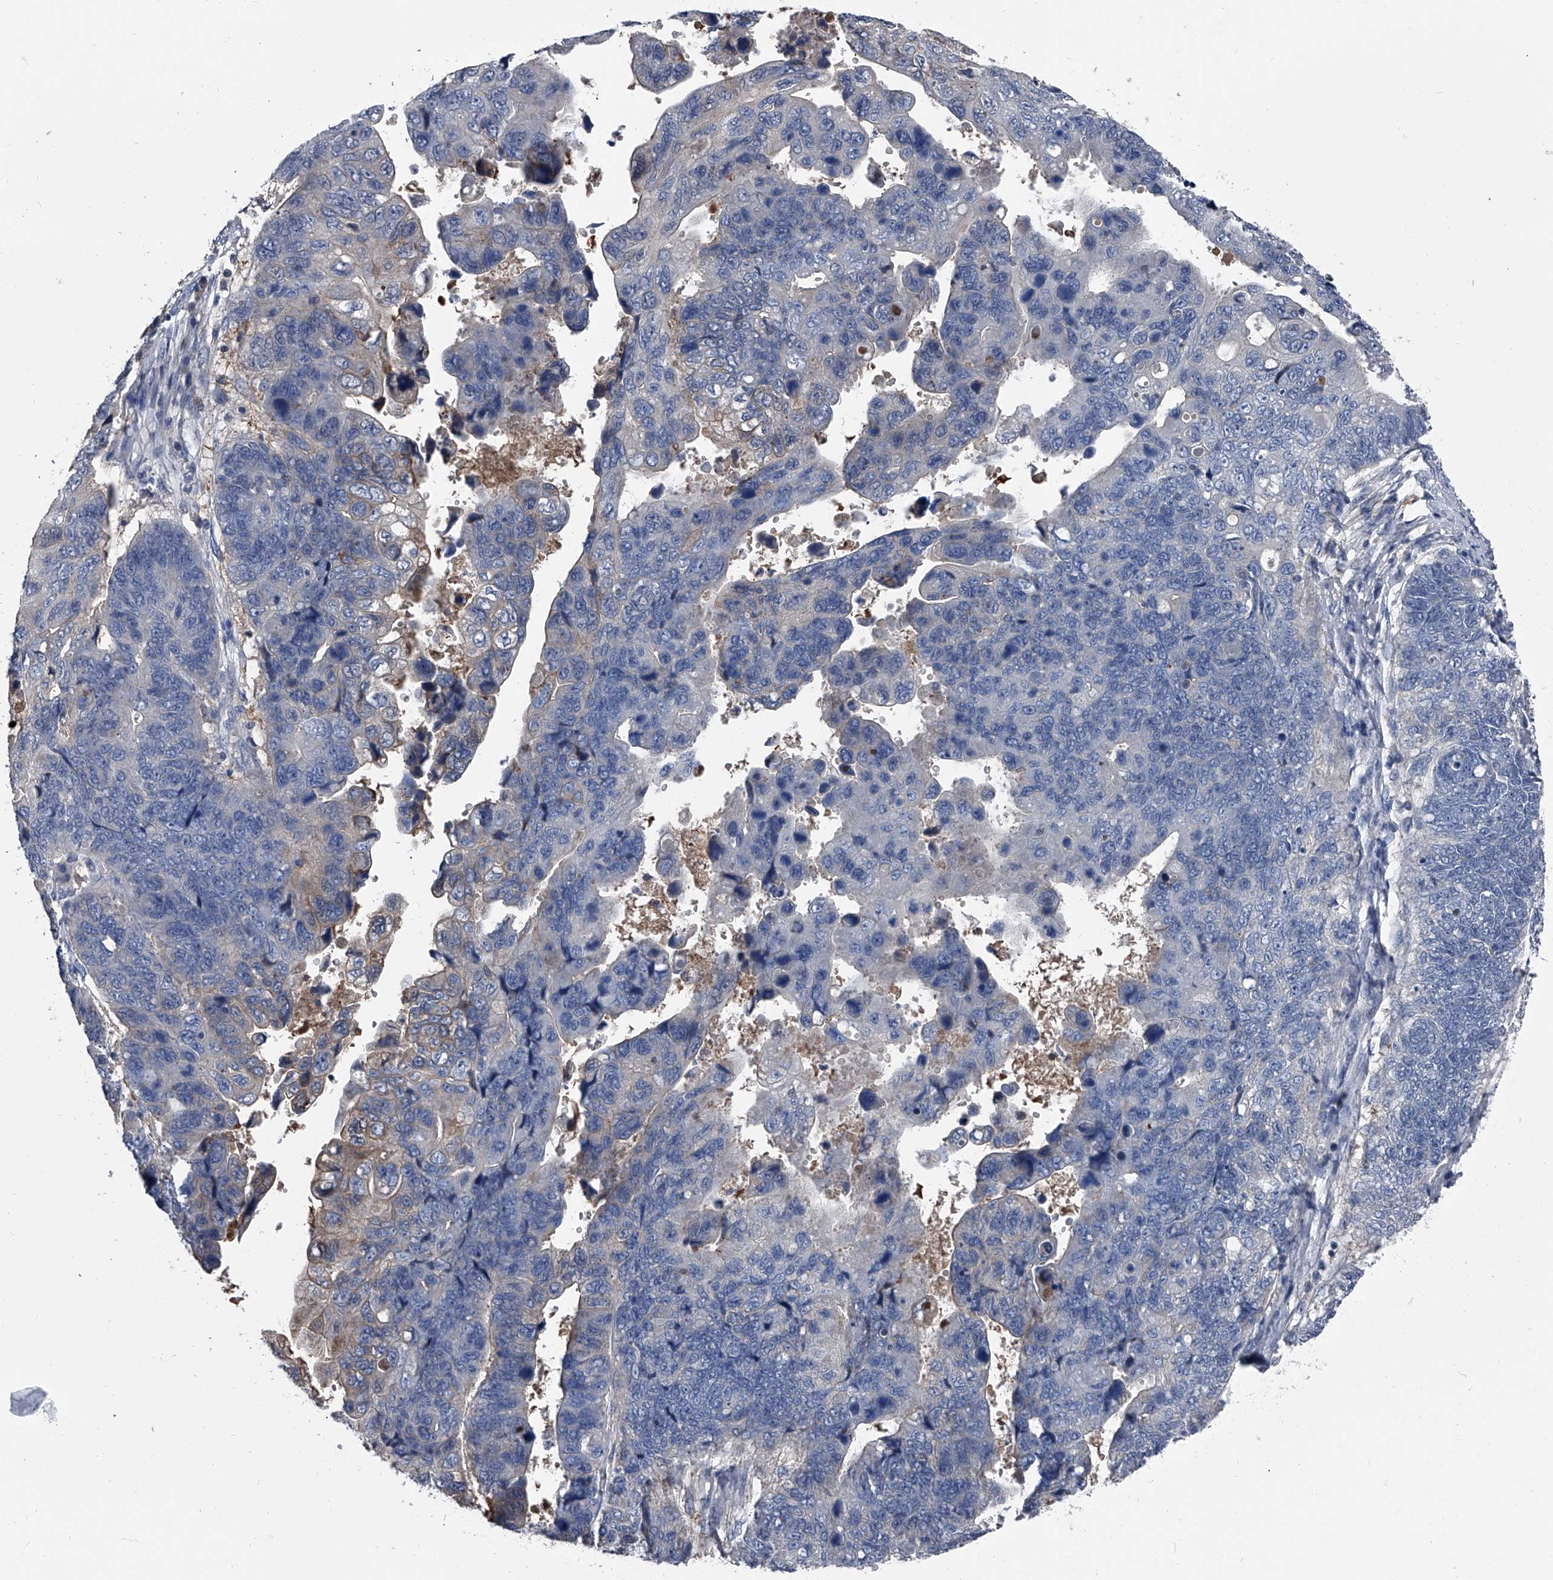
{"staining": {"intensity": "negative", "quantity": "none", "location": "none"}, "tissue": "stomach cancer", "cell_type": "Tumor cells", "image_type": "cancer", "snomed": [{"axis": "morphology", "description": "Adenocarcinoma, NOS"}, {"axis": "topography", "description": "Stomach"}], "caption": "Immunohistochemistry of stomach adenocarcinoma reveals no staining in tumor cells. (IHC, brightfield microscopy, high magnification).", "gene": "KIF13A", "patient": {"sex": "male", "age": 59}}